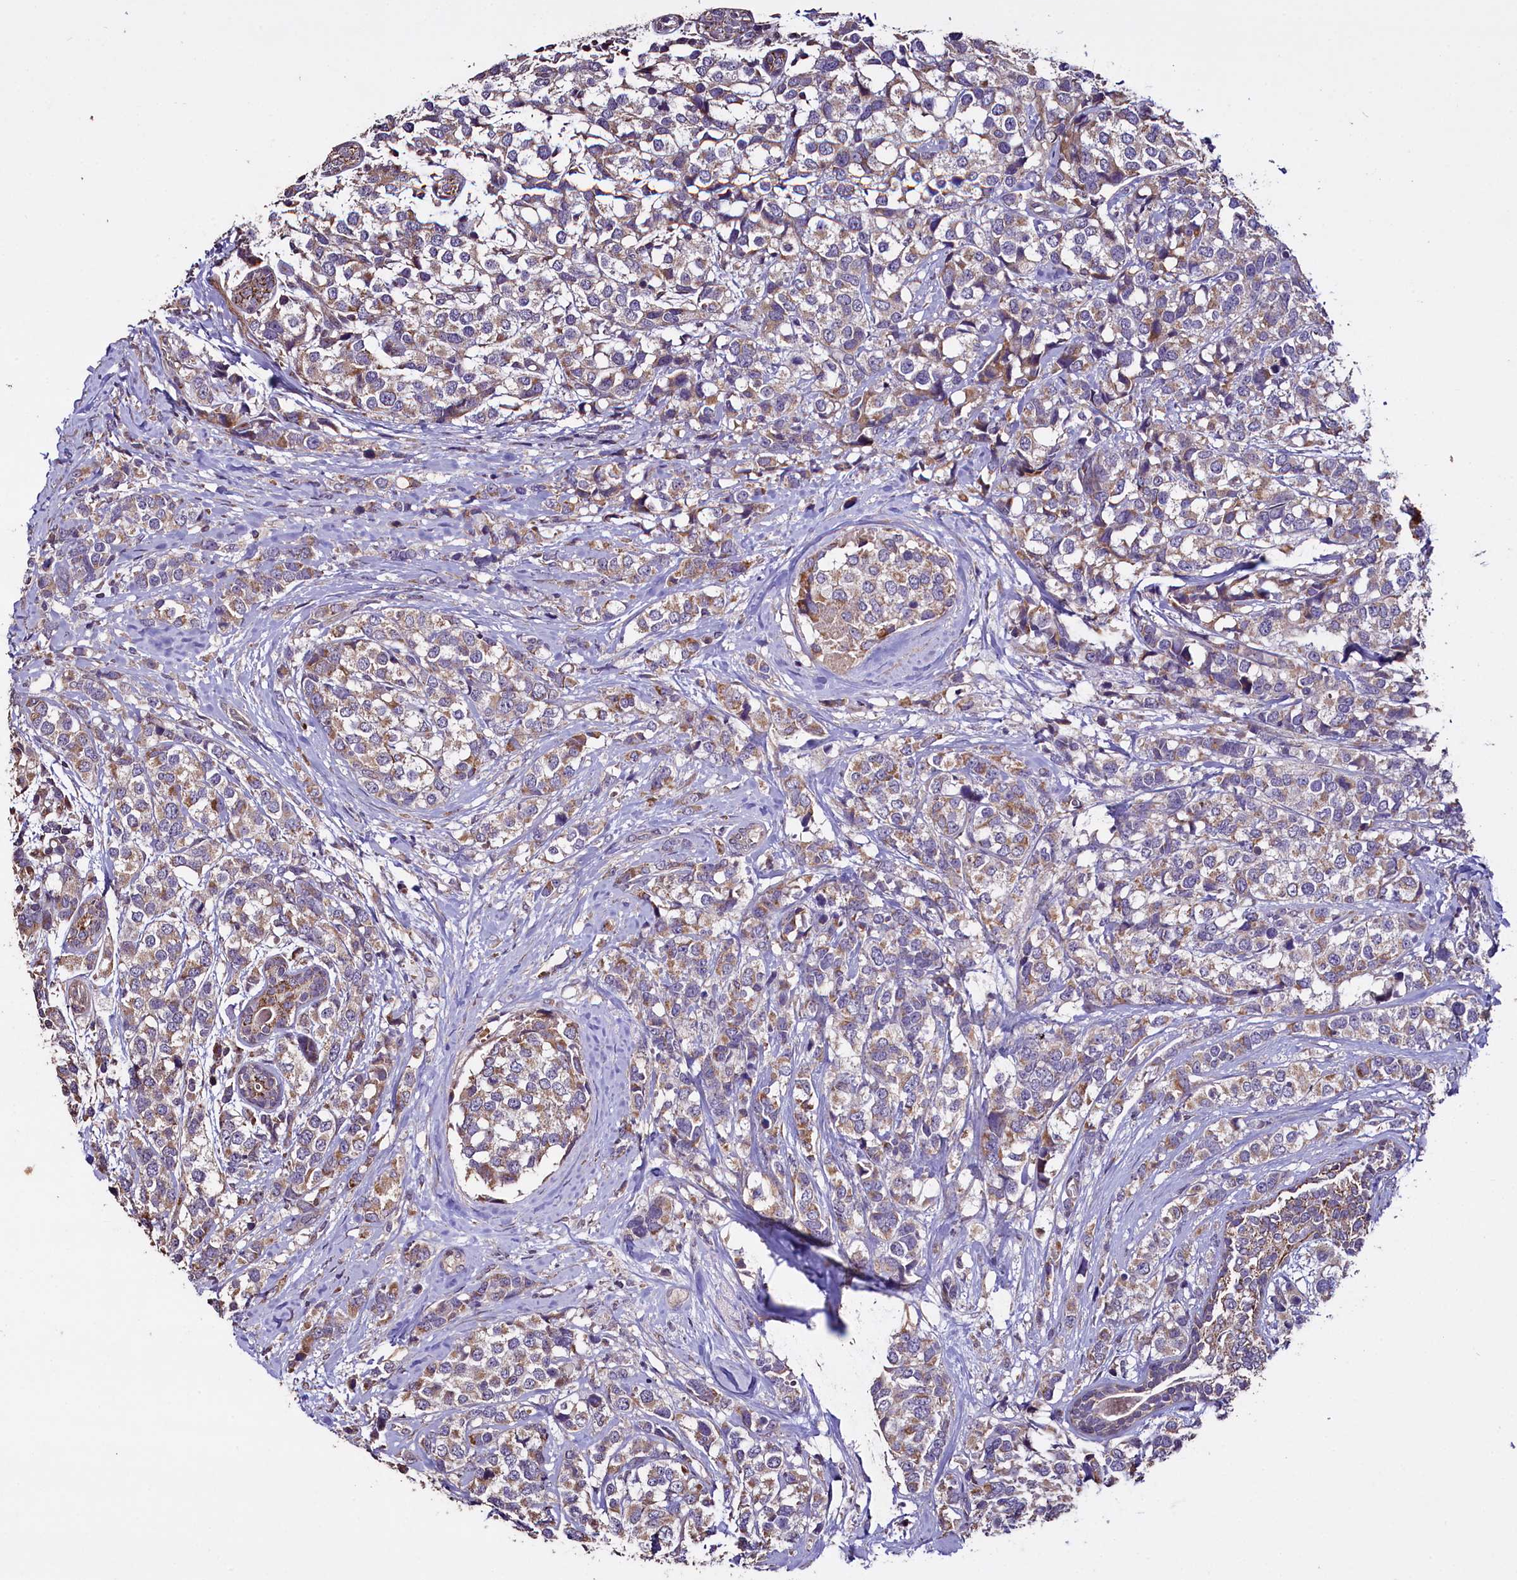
{"staining": {"intensity": "weak", "quantity": ">75%", "location": "cytoplasmic/membranous"}, "tissue": "breast cancer", "cell_type": "Tumor cells", "image_type": "cancer", "snomed": [{"axis": "morphology", "description": "Lobular carcinoma"}, {"axis": "topography", "description": "Breast"}], "caption": "The histopathology image exhibits a brown stain indicating the presence of a protein in the cytoplasmic/membranous of tumor cells in breast cancer. Using DAB (brown) and hematoxylin (blue) stains, captured at high magnification using brightfield microscopy.", "gene": "COQ9", "patient": {"sex": "female", "age": 59}}